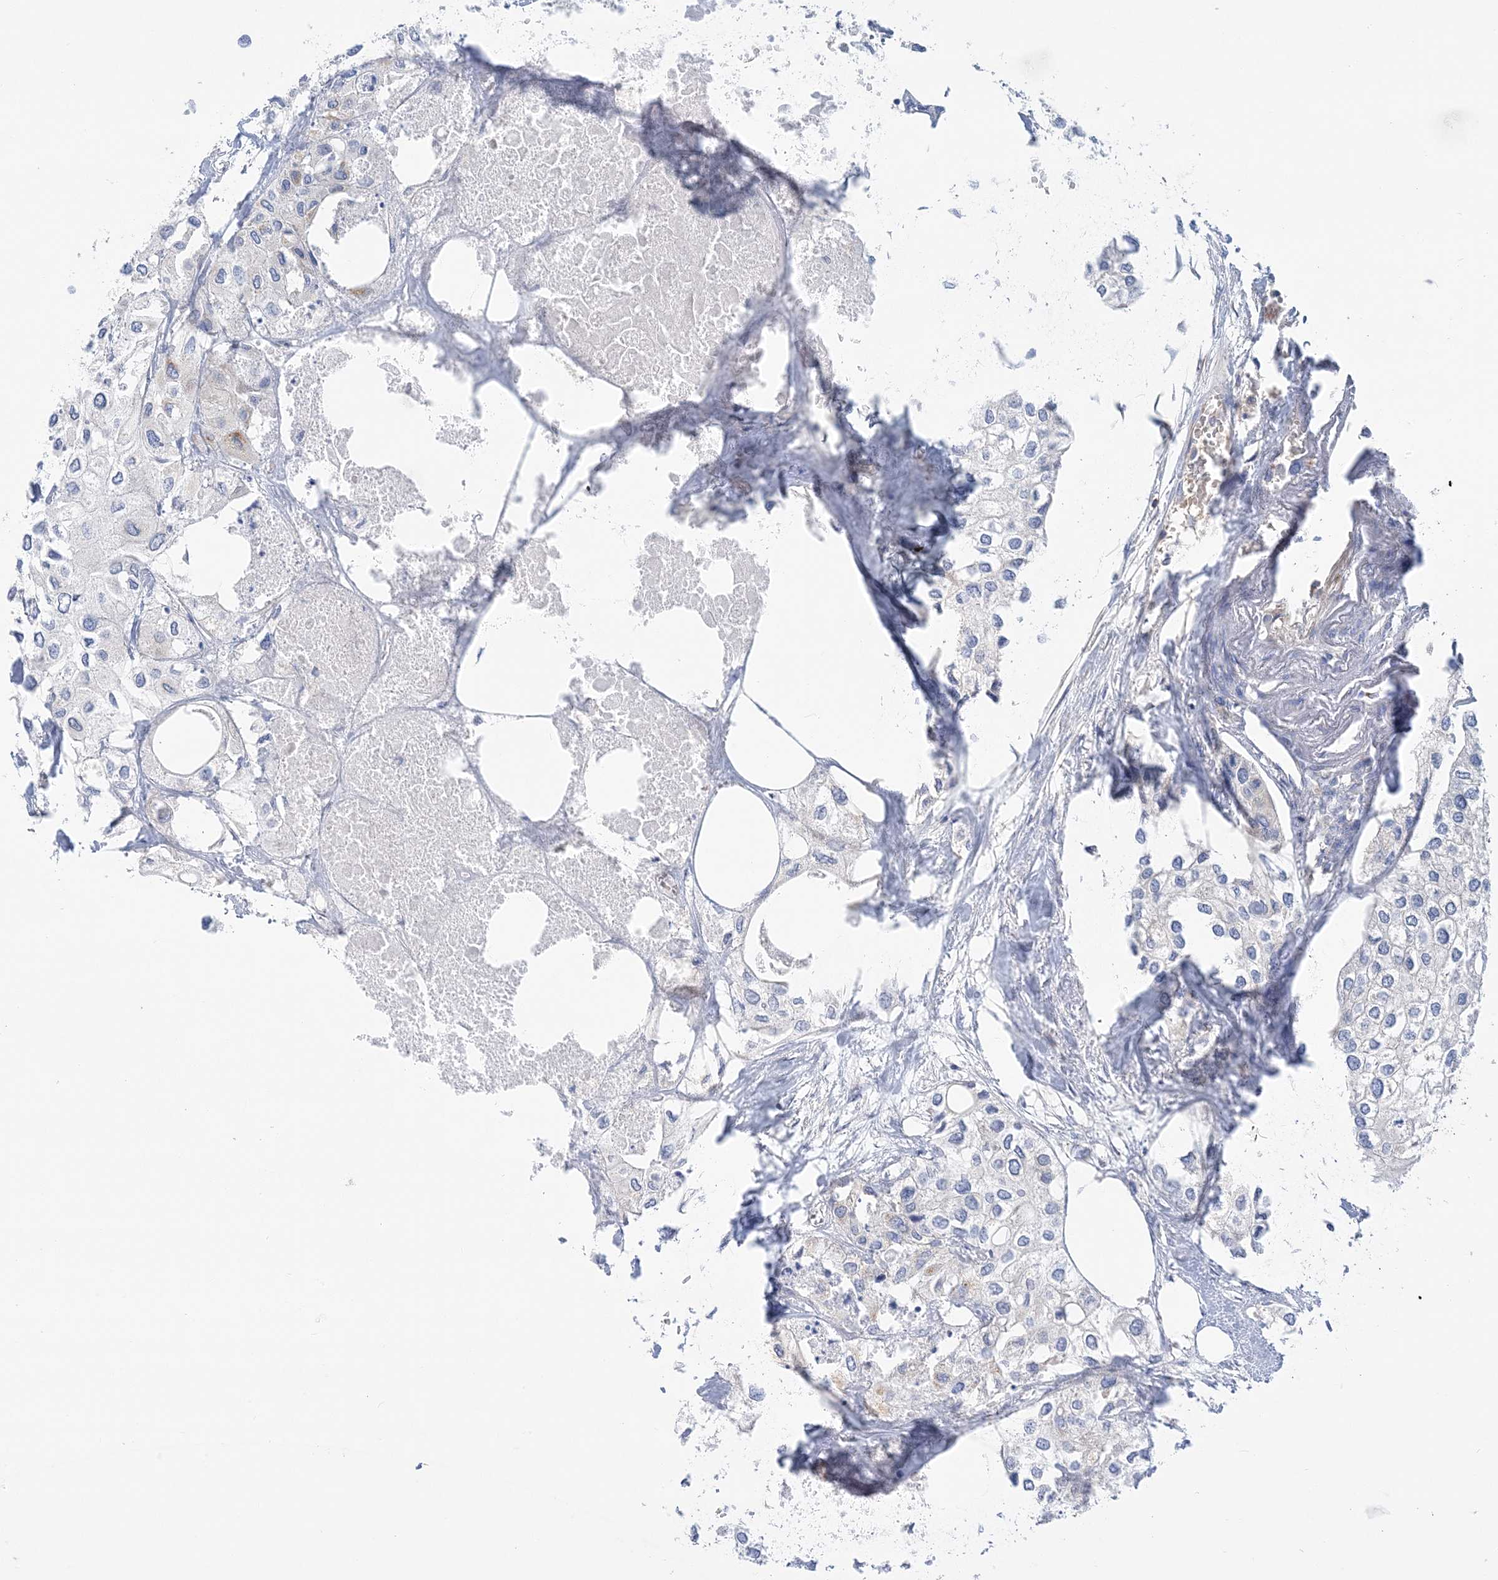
{"staining": {"intensity": "negative", "quantity": "none", "location": "none"}, "tissue": "urothelial cancer", "cell_type": "Tumor cells", "image_type": "cancer", "snomed": [{"axis": "morphology", "description": "Urothelial carcinoma, High grade"}, {"axis": "topography", "description": "Urinary bladder"}], "caption": "A high-resolution image shows immunohistochemistry staining of urothelial carcinoma (high-grade), which shows no significant staining in tumor cells.", "gene": "FAM114A2", "patient": {"sex": "male", "age": 64}}